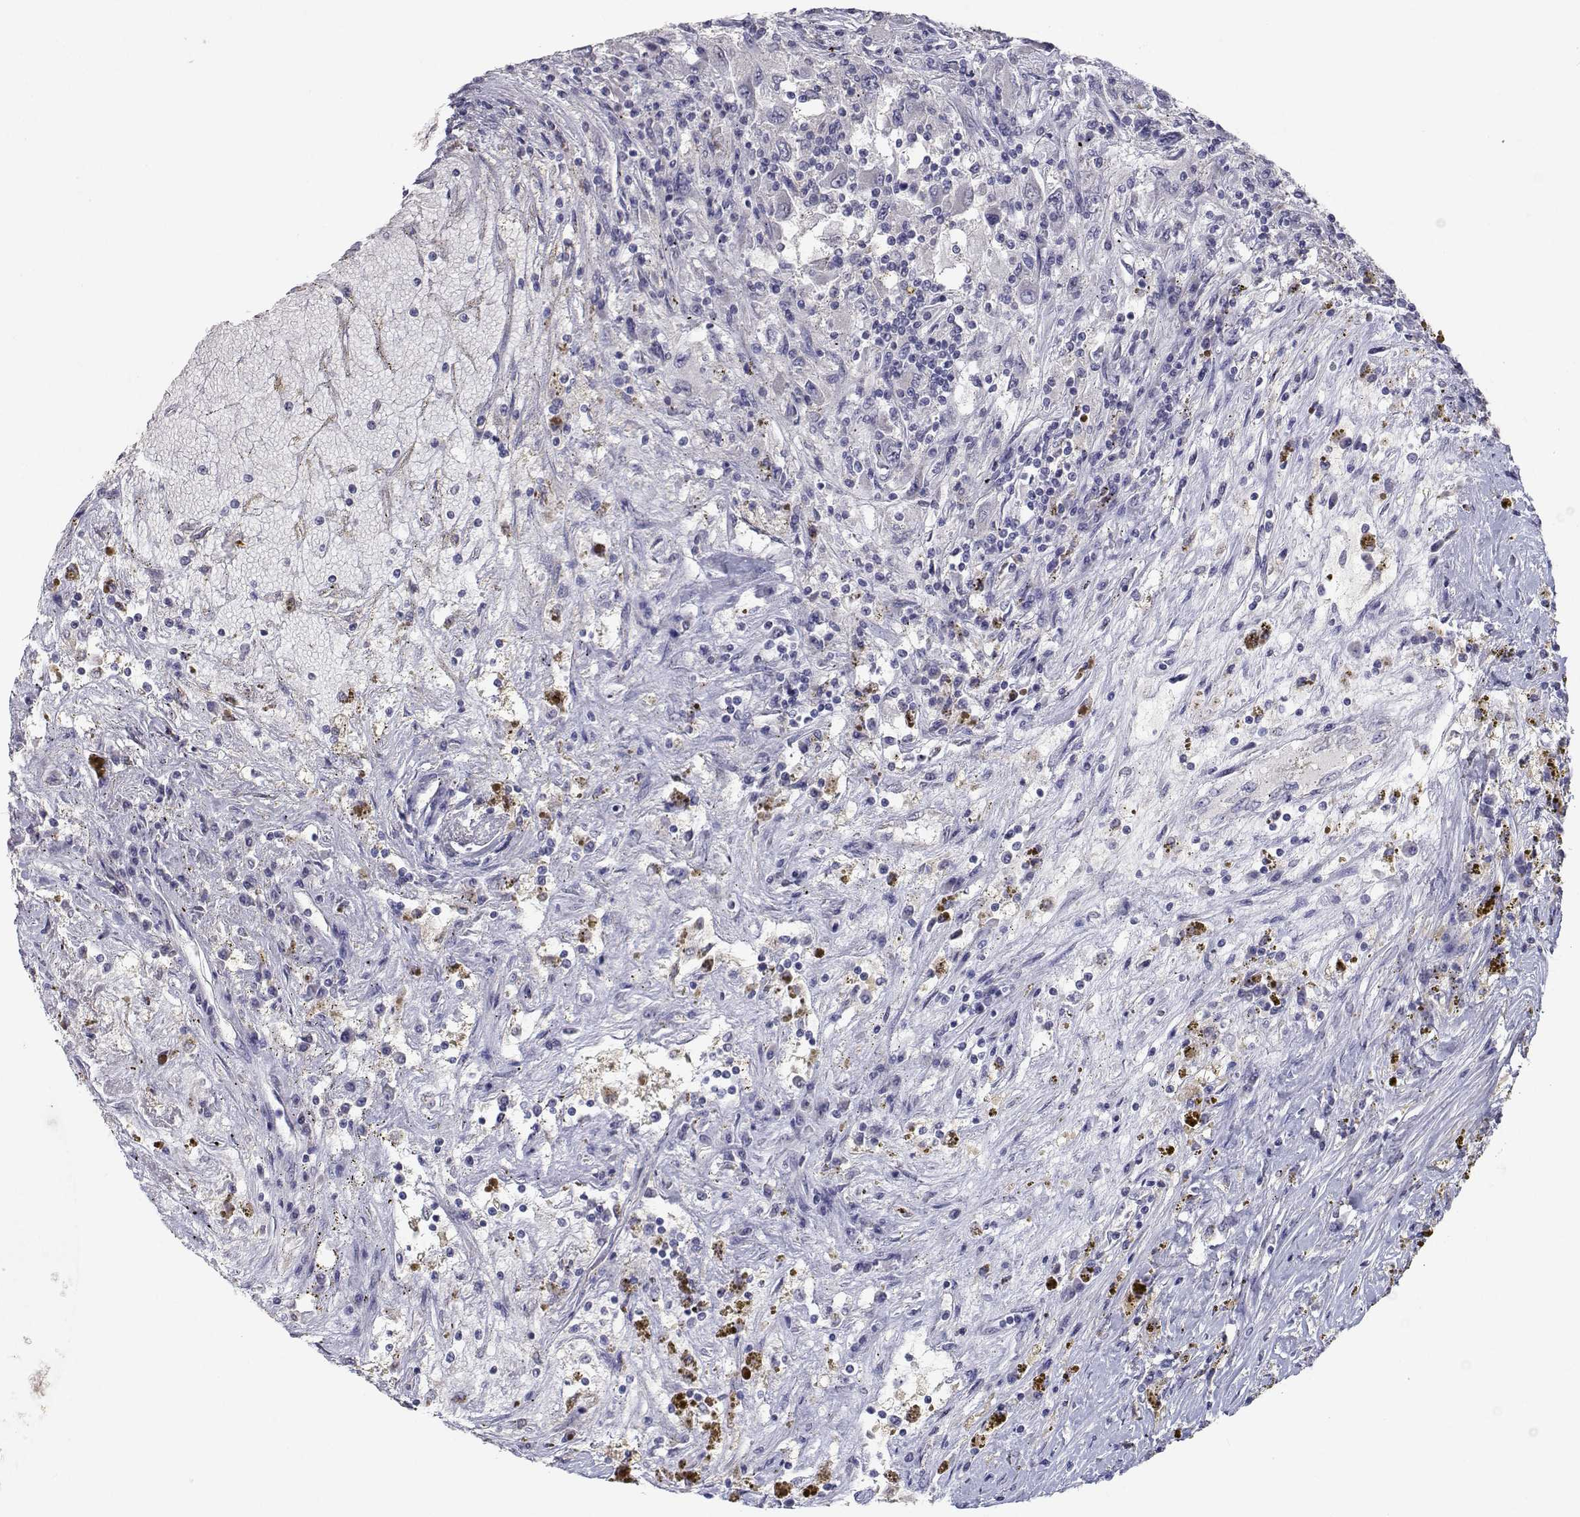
{"staining": {"intensity": "negative", "quantity": "none", "location": "none"}, "tissue": "renal cancer", "cell_type": "Tumor cells", "image_type": "cancer", "snomed": [{"axis": "morphology", "description": "Adenocarcinoma, NOS"}, {"axis": "topography", "description": "Kidney"}], "caption": "This is a micrograph of IHC staining of renal cancer (adenocarcinoma), which shows no staining in tumor cells.", "gene": "RBPJL", "patient": {"sex": "female", "age": 67}}